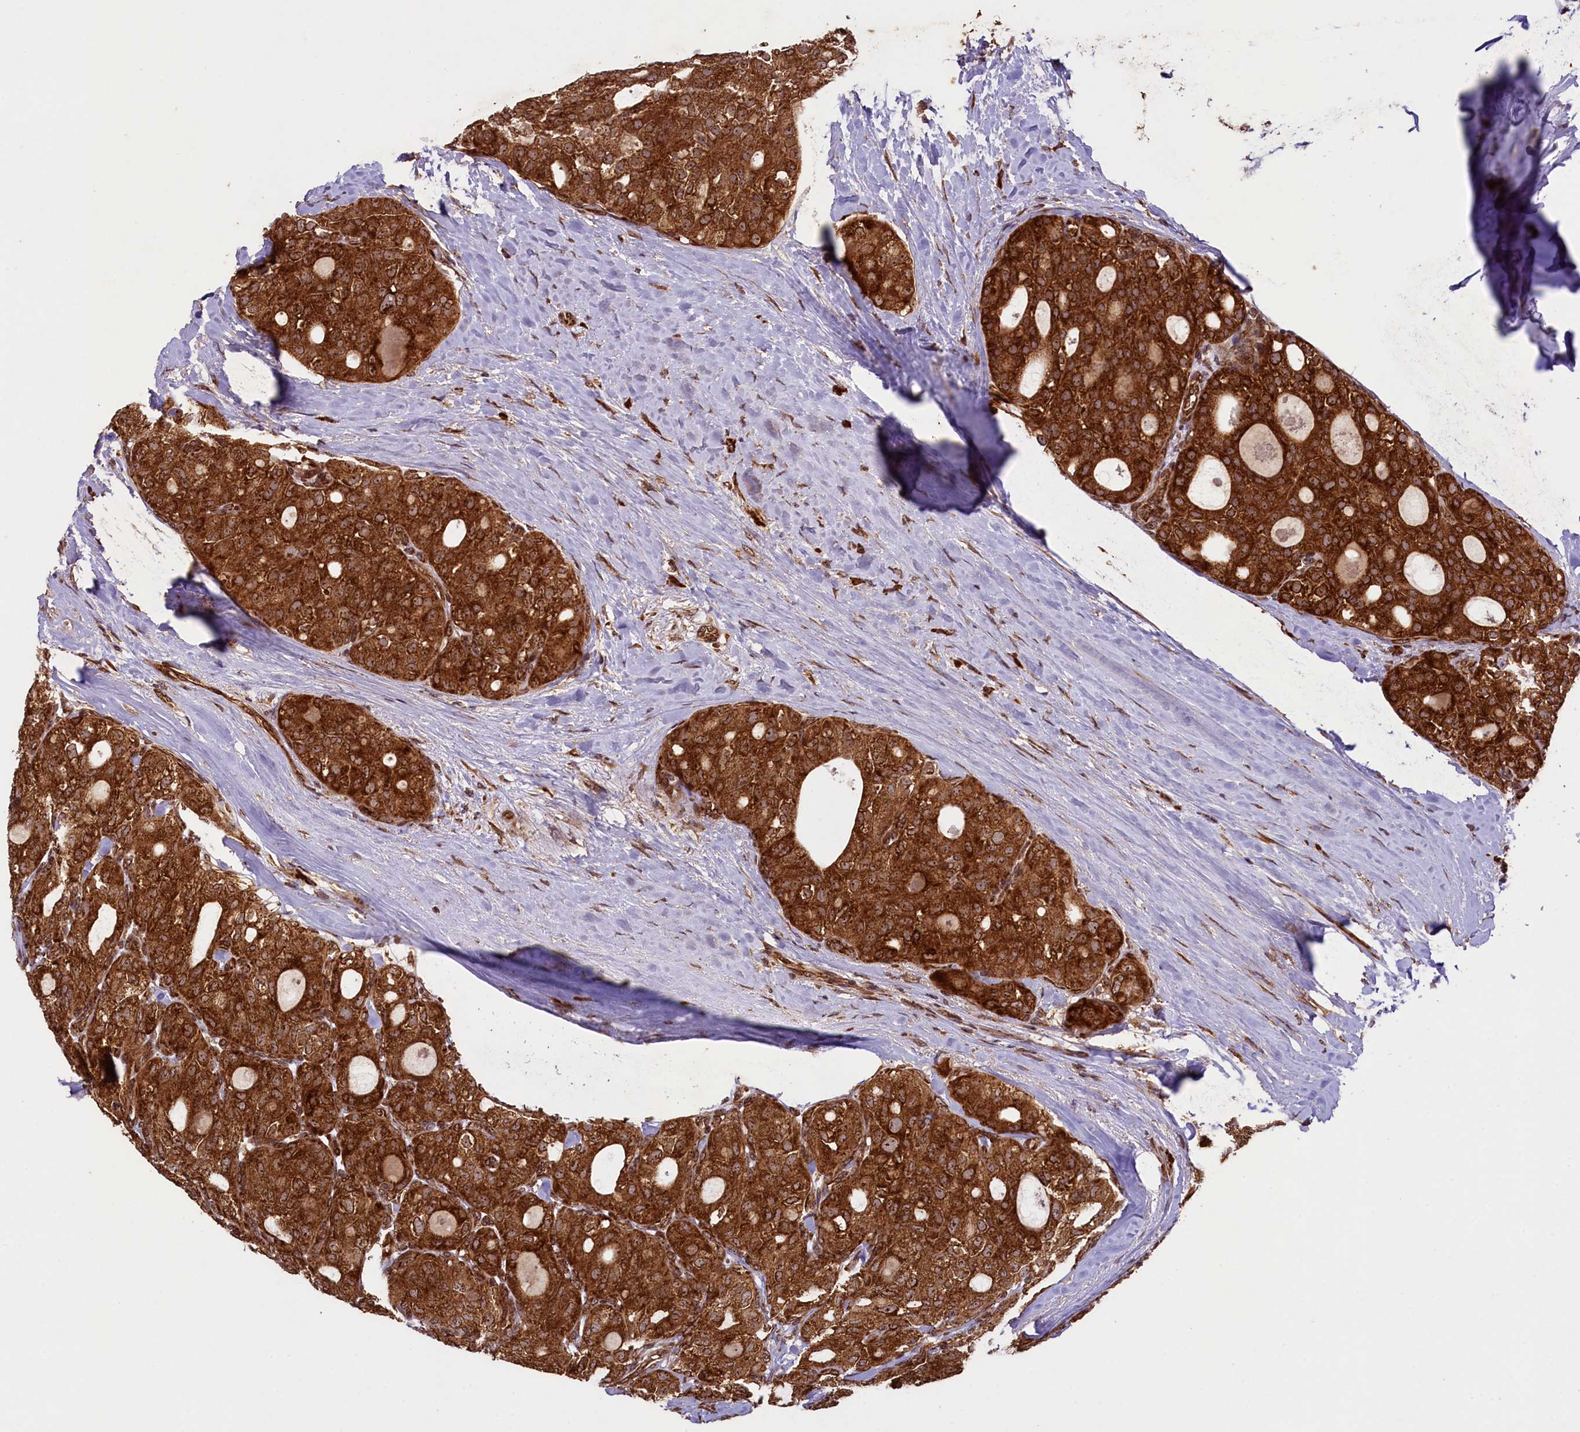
{"staining": {"intensity": "strong", "quantity": ">75%", "location": "cytoplasmic/membranous"}, "tissue": "thyroid cancer", "cell_type": "Tumor cells", "image_type": "cancer", "snomed": [{"axis": "morphology", "description": "Follicular adenoma carcinoma, NOS"}, {"axis": "topography", "description": "Thyroid gland"}], "caption": "Human thyroid follicular adenoma carcinoma stained with a protein marker demonstrates strong staining in tumor cells.", "gene": "LARP4", "patient": {"sex": "male", "age": 75}}